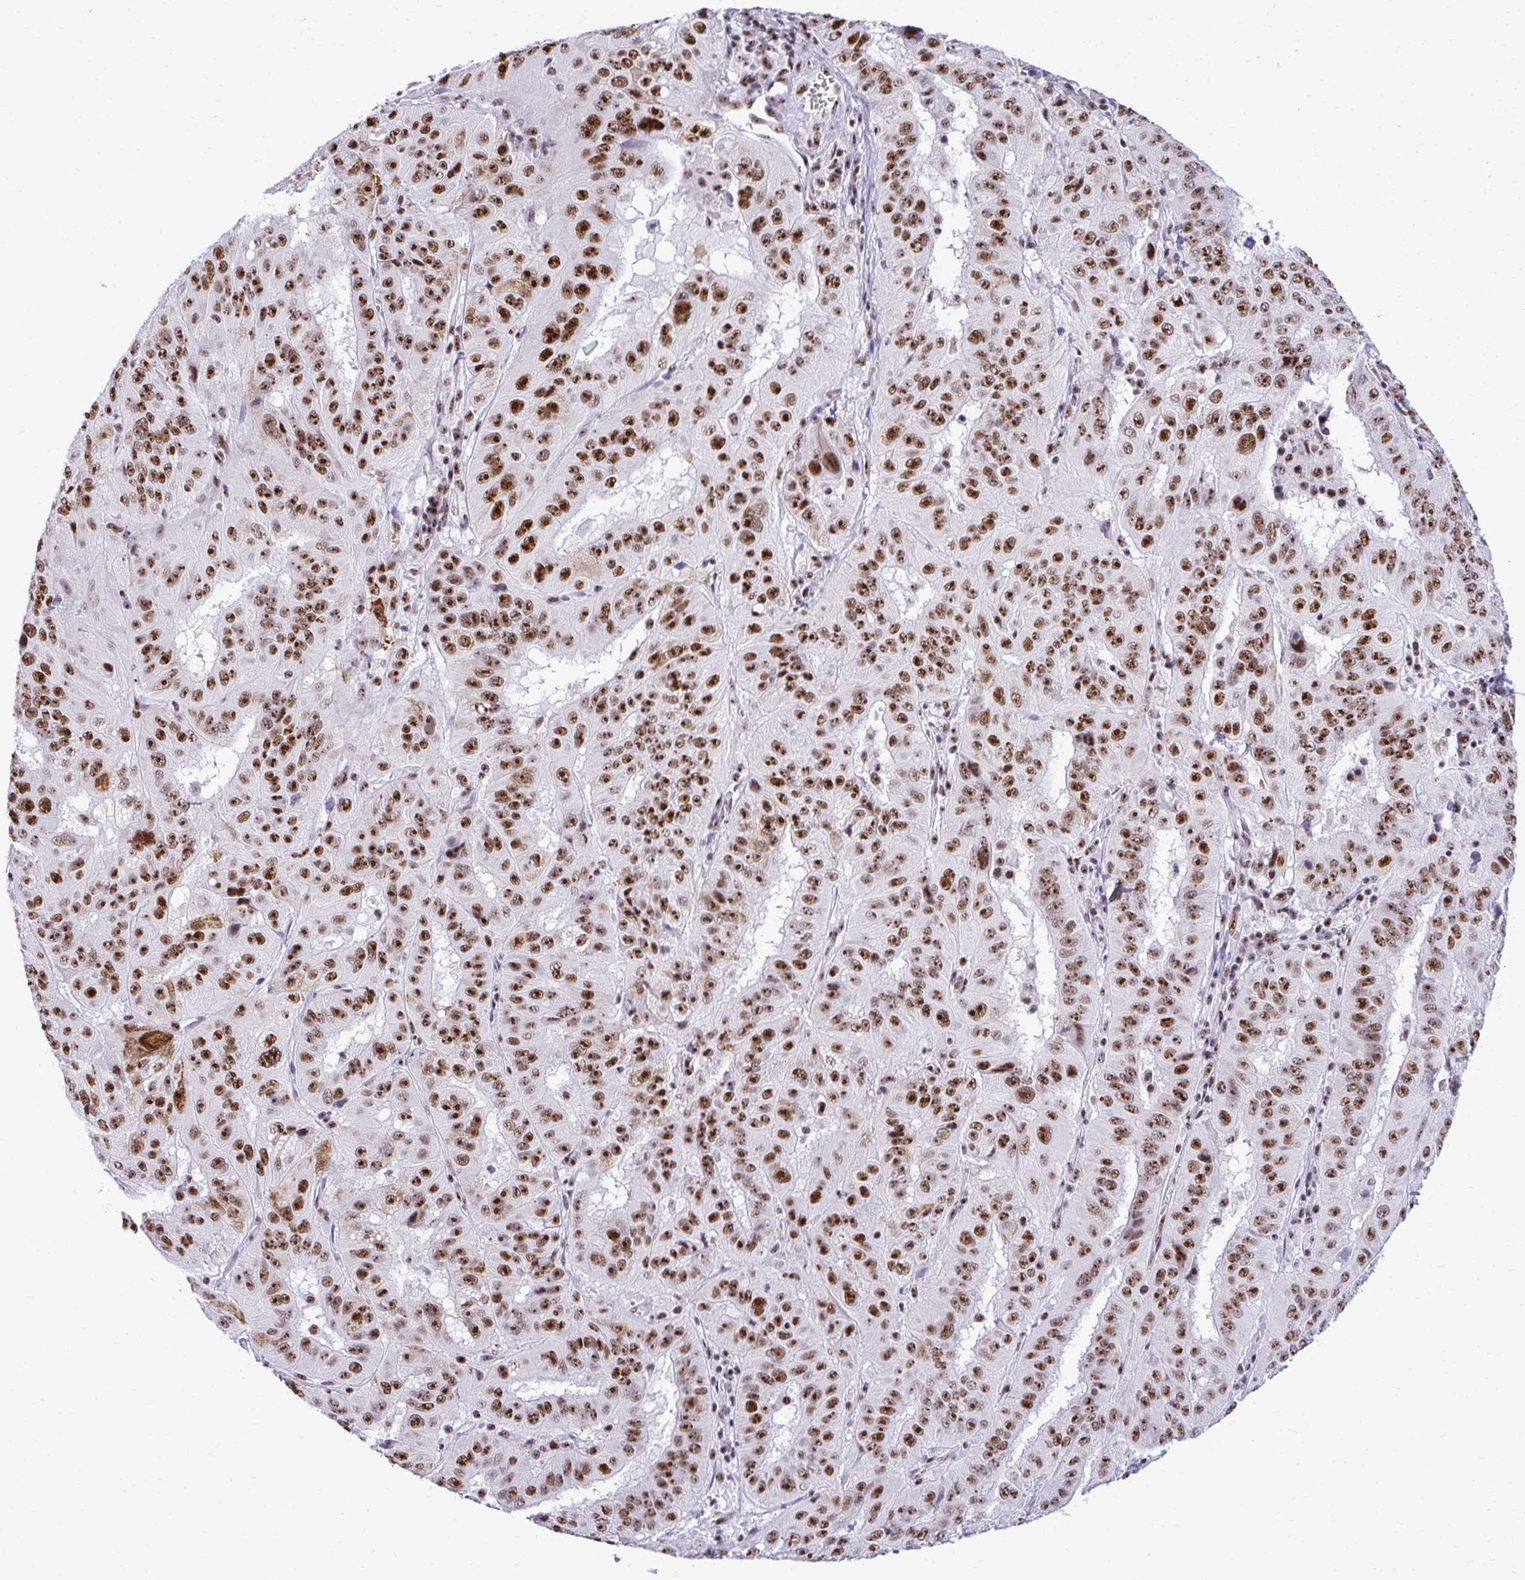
{"staining": {"intensity": "strong", "quantity": ">75%", "location": "nuclear"}, "tissue": "pancreatic cancer", "cell_type": "Tumor cells", "image_type": "cancer", "snomed": [{"axis": "morphology", "description": "Adenocarcinoma, NOS"}, {"axis": "topography", "description": "Pancreas"}], "caption": "Immunohistochemical staining of adenocarcinoma (pancreatic) exhibits high levels of strong nuclear staining in approximately >75% of tumor cells. The staining was performed using DAB (3,3'-diaminobenzidine) to visualize the protein expression in brown, while the nuclei were stained in blue with hematoxylin (Magnification: 20x).", "gene": "PELP1", "patient": {"sex": "male", "age": 63}}